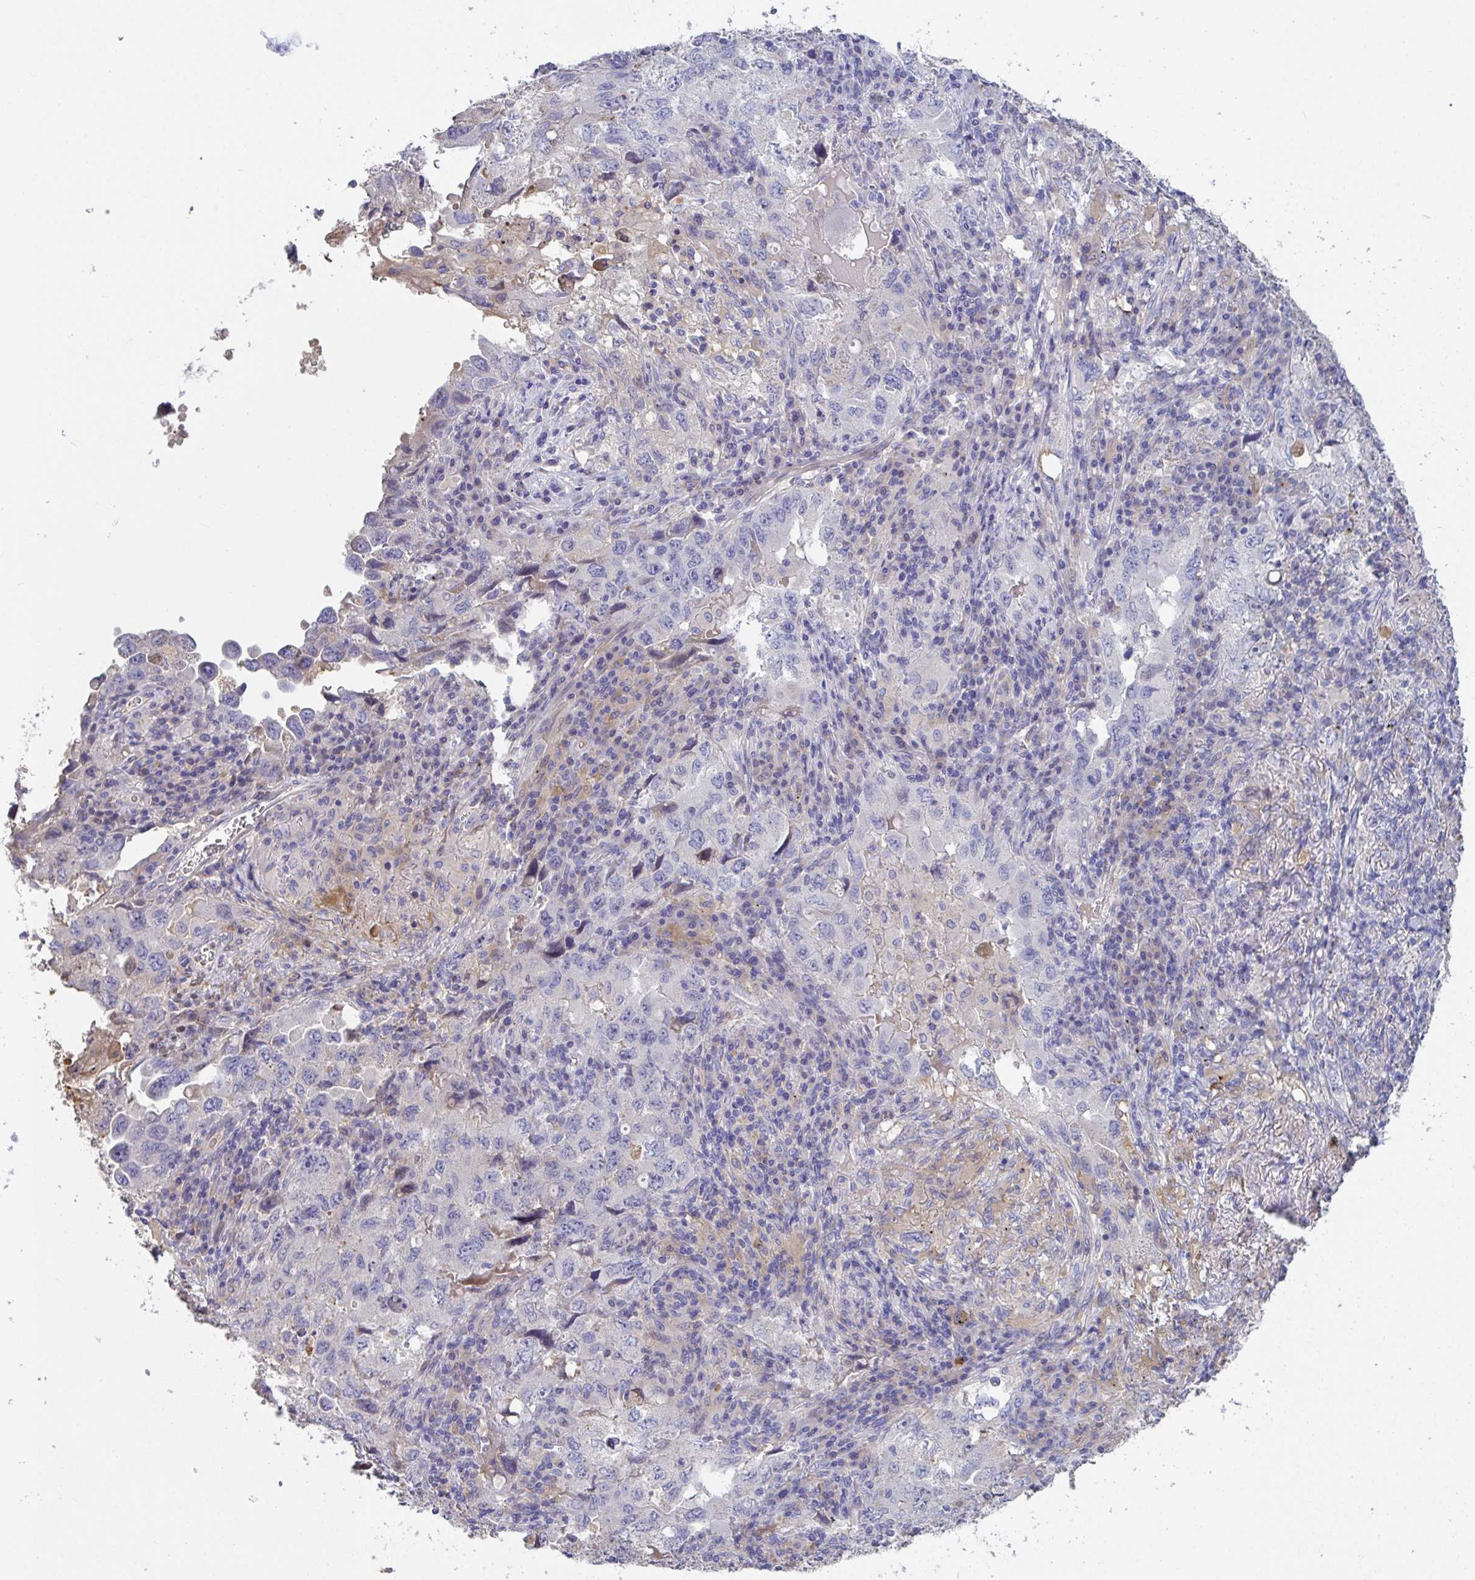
{"staining": {"intensity": "negative", "quantity": "none", "location": "none"}, "tissue": "lung cancer", "cell_type": "Tumor cells", "image_type": "cancer", "snomed": [{"axis": "morphology", "description": "Adenocarcinoma, NOS"}, {"axis": "topography", "description": "Lung"}], "caption": "IHC histopathology image of neoplastic tissue: lung cancer stained with DAB reveals no significant protein positivity in tumor cells.", "gene": "ANO5", "patient": {"sex": "female", "age": 57}}